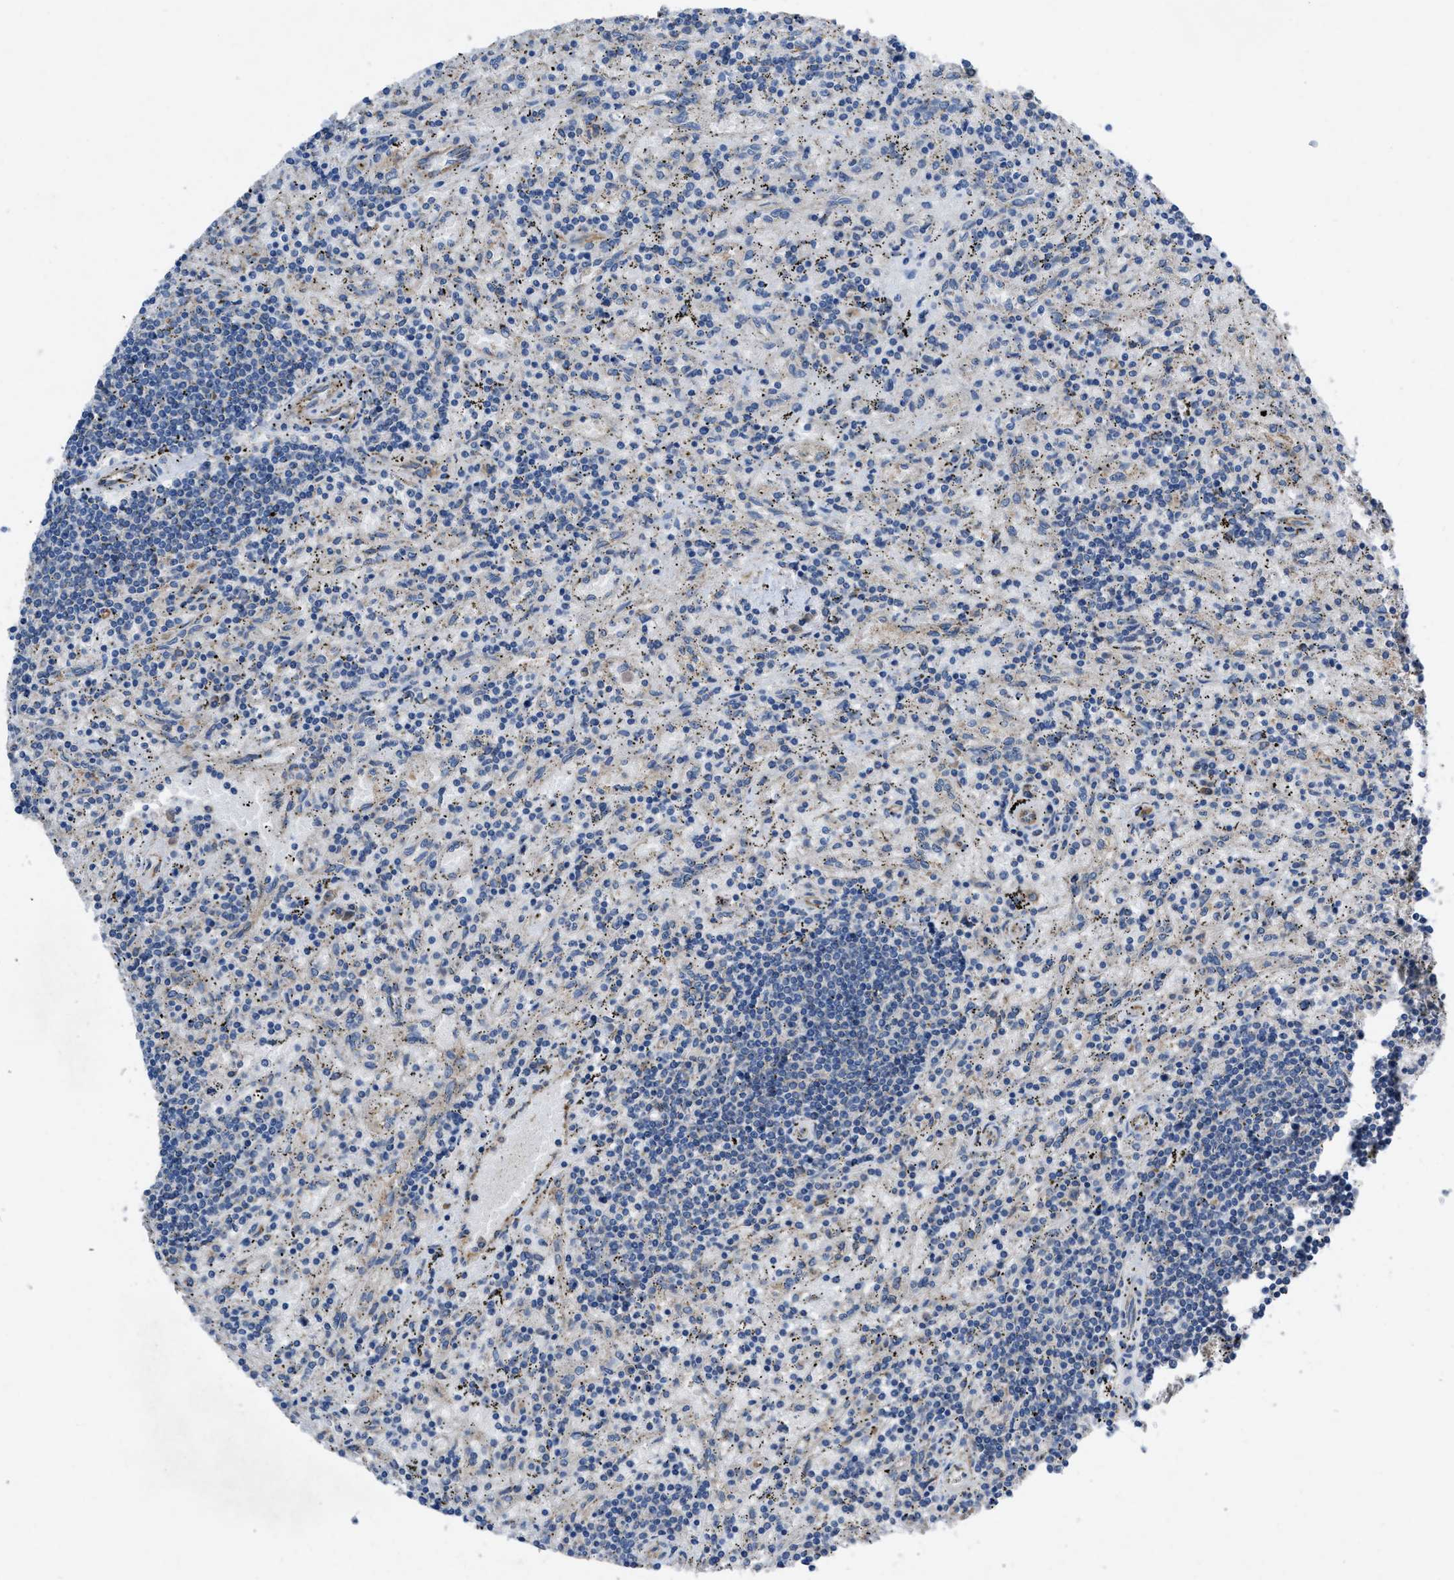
{"staining": {"intensity": "negative", "quantity": "none", "location": "none"}, "tissue": "lymphoma", "cell_type": "Tumor cells", "image_type": "cancer", "snomed": [{"axis": "morphology", "description": "Malignant lymphoma, non-Hodgkin's type, Low grade"}, {"axis": "topography", "description": "Spleen"}], "caption": "The immunohistochemistry micrograph has no significant staining in tumor cells of lymphoma tissue.", "gene": "DOLPP1", "patient": {"sex": "male", "age": 76}}